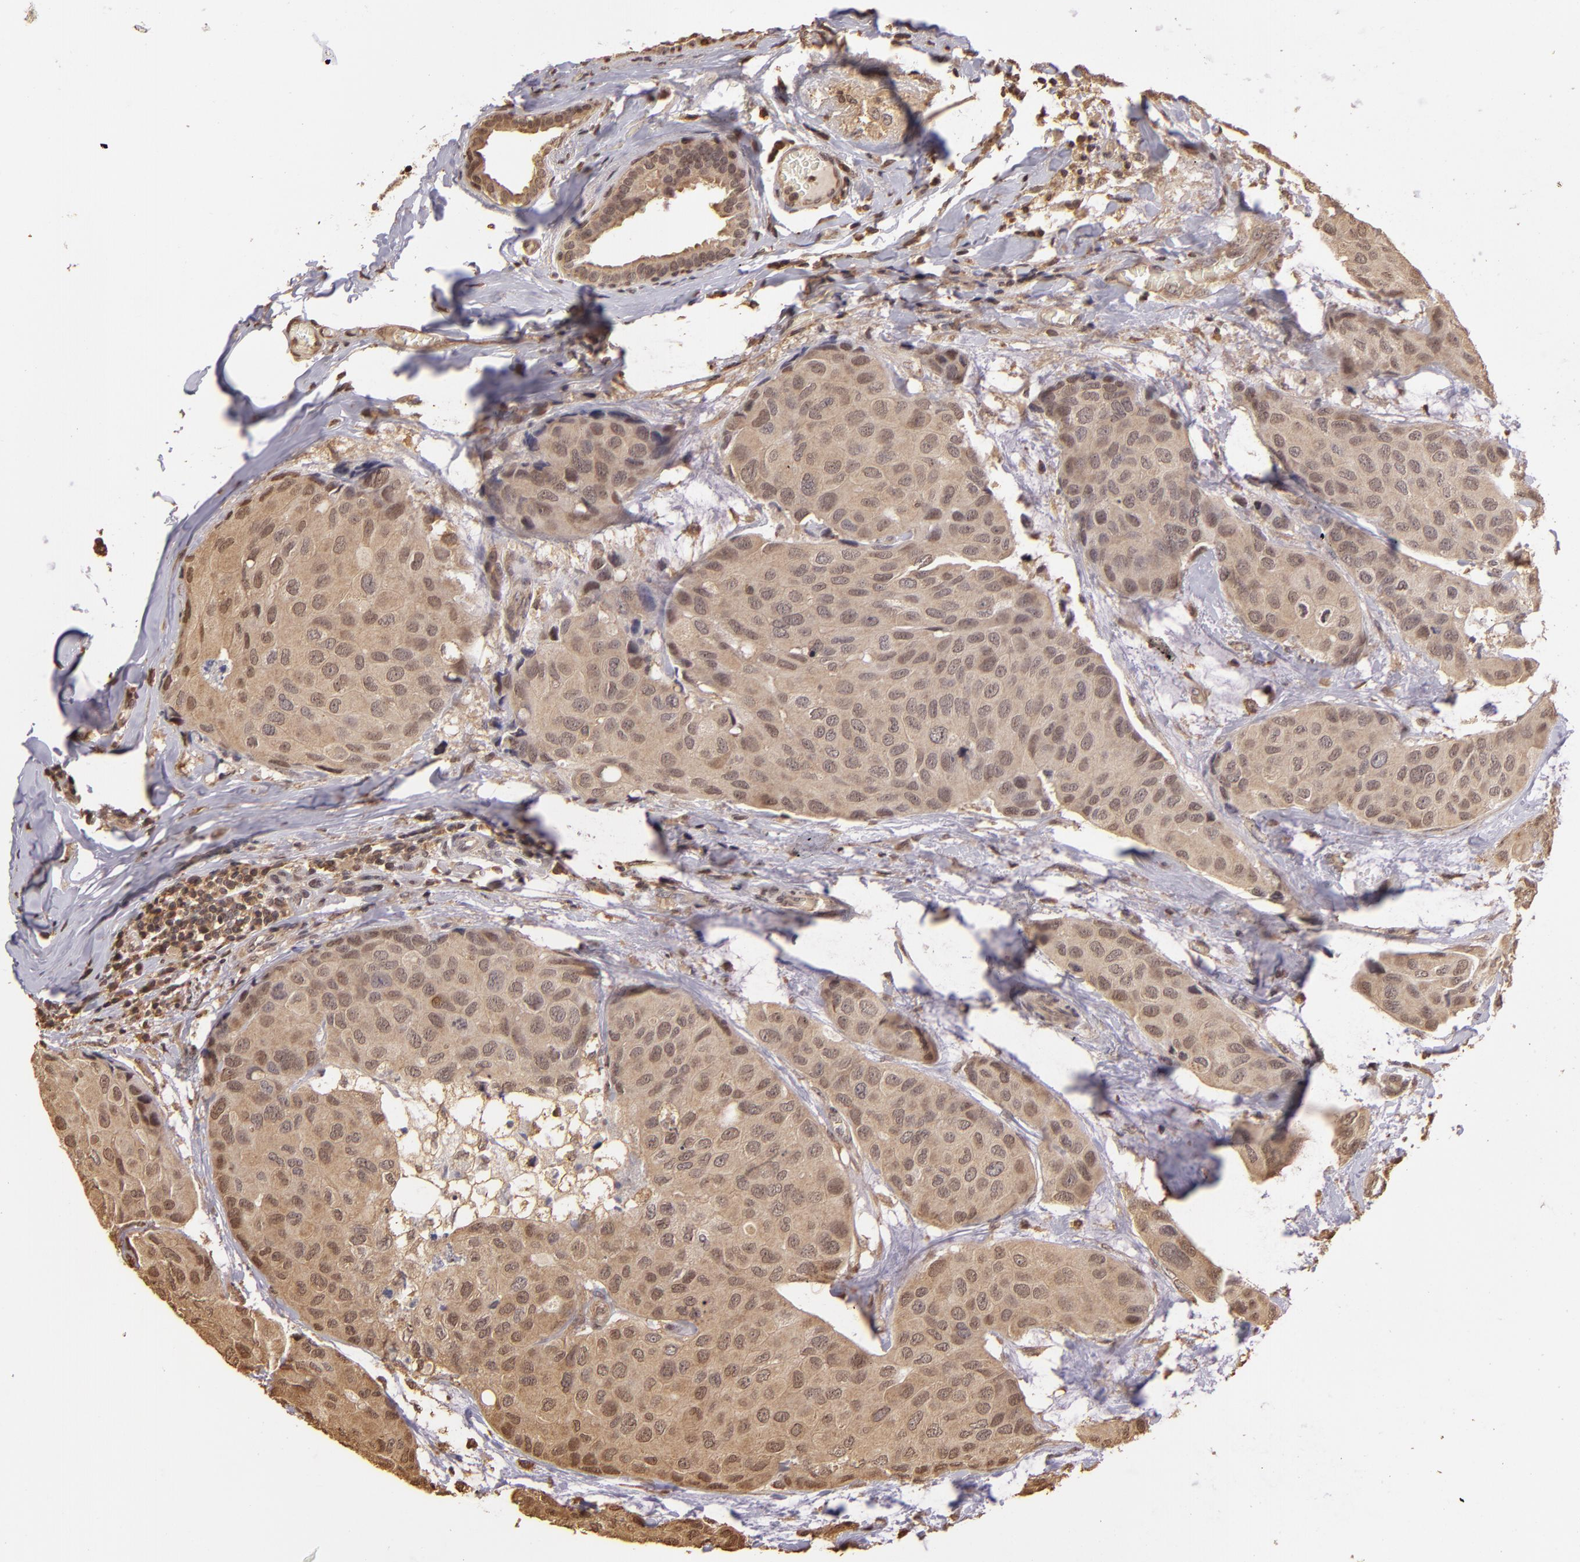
{"staining": {"intensity": "weak", "quantity": ">75%", "location": "cytoplasmic/membranous"}, "tissue": "breast cancer", "cell_type": "Tumor cells", "image_type": "cancer", "snomed": [{"axis": "morphology", "description": "Duct carcinoma"}, {"axis": "topography", "description": "Breast"}], "caption": "Breast infiltrating ductal carcinoma stained with immunohistochemistry shows weak cytoplasmic/membranous expression in approximately >75% of tumor cells. (Stains: DAB (3,3'-diaminobenzidine) in brown, nuclei in blue, Microscopy: brightfield microscopy at high magnification).", "gene": "ARPC2", "patient": {"sex": "female", "age": 68}}